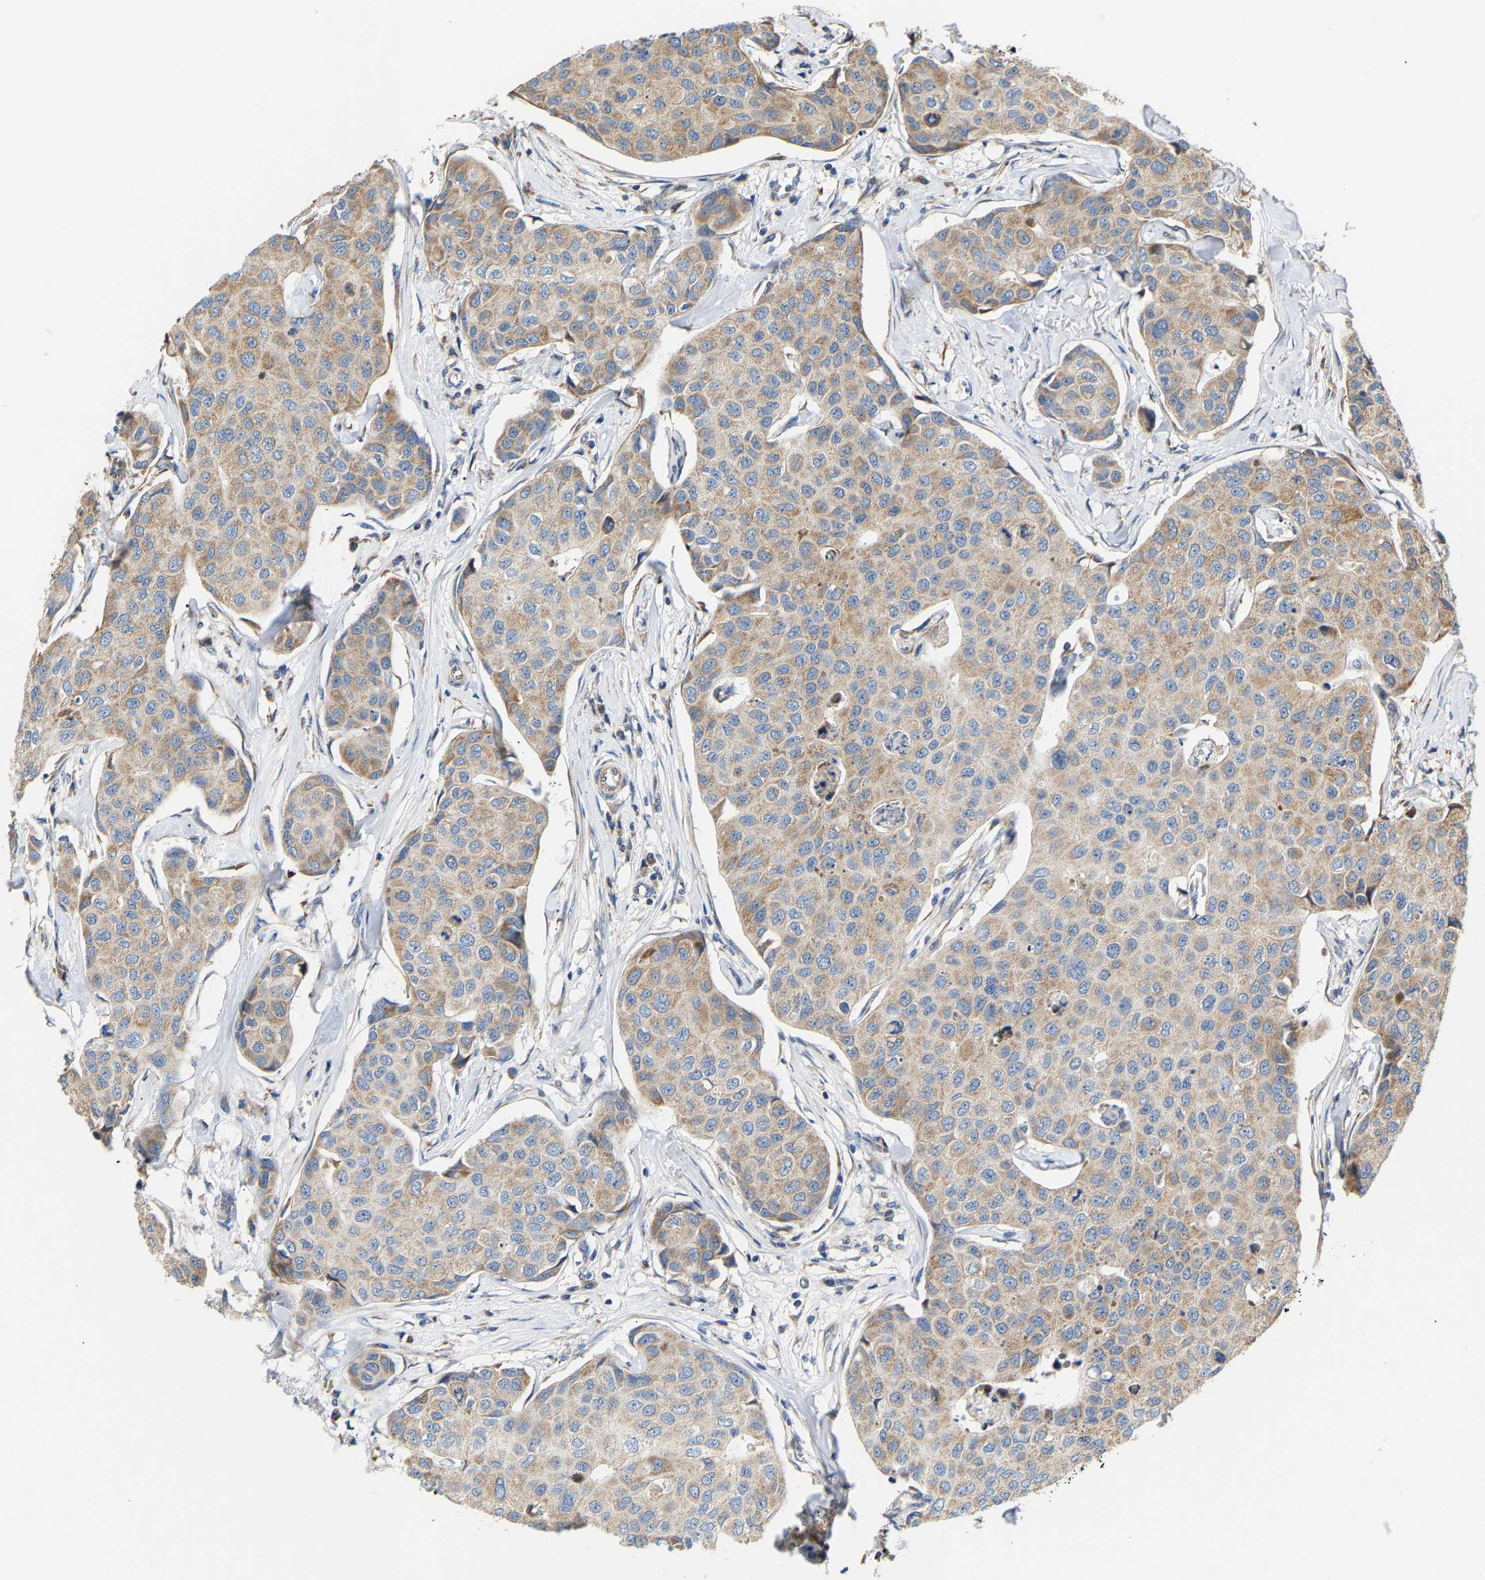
{"staining": {"intensity": "moderate", "quantity": ">75%", "location": "cytoplasmic/membranous"}, "tissue": "breast cancer", "cell_type": "Tumor cells", "image_type": "cancer", "snomed": [{"axis": "morphology", "description": "Duct carcinoma"}, {"axis": "topography", "description": "Breast"}], "caption": "Breast cancer stained with immunohistochemistry shows moderate cytoplasmic/membranous expression in about >75% of tumor cells.", "gene": "TMEM168", "patient": {"sex": "female", "age": 80}}